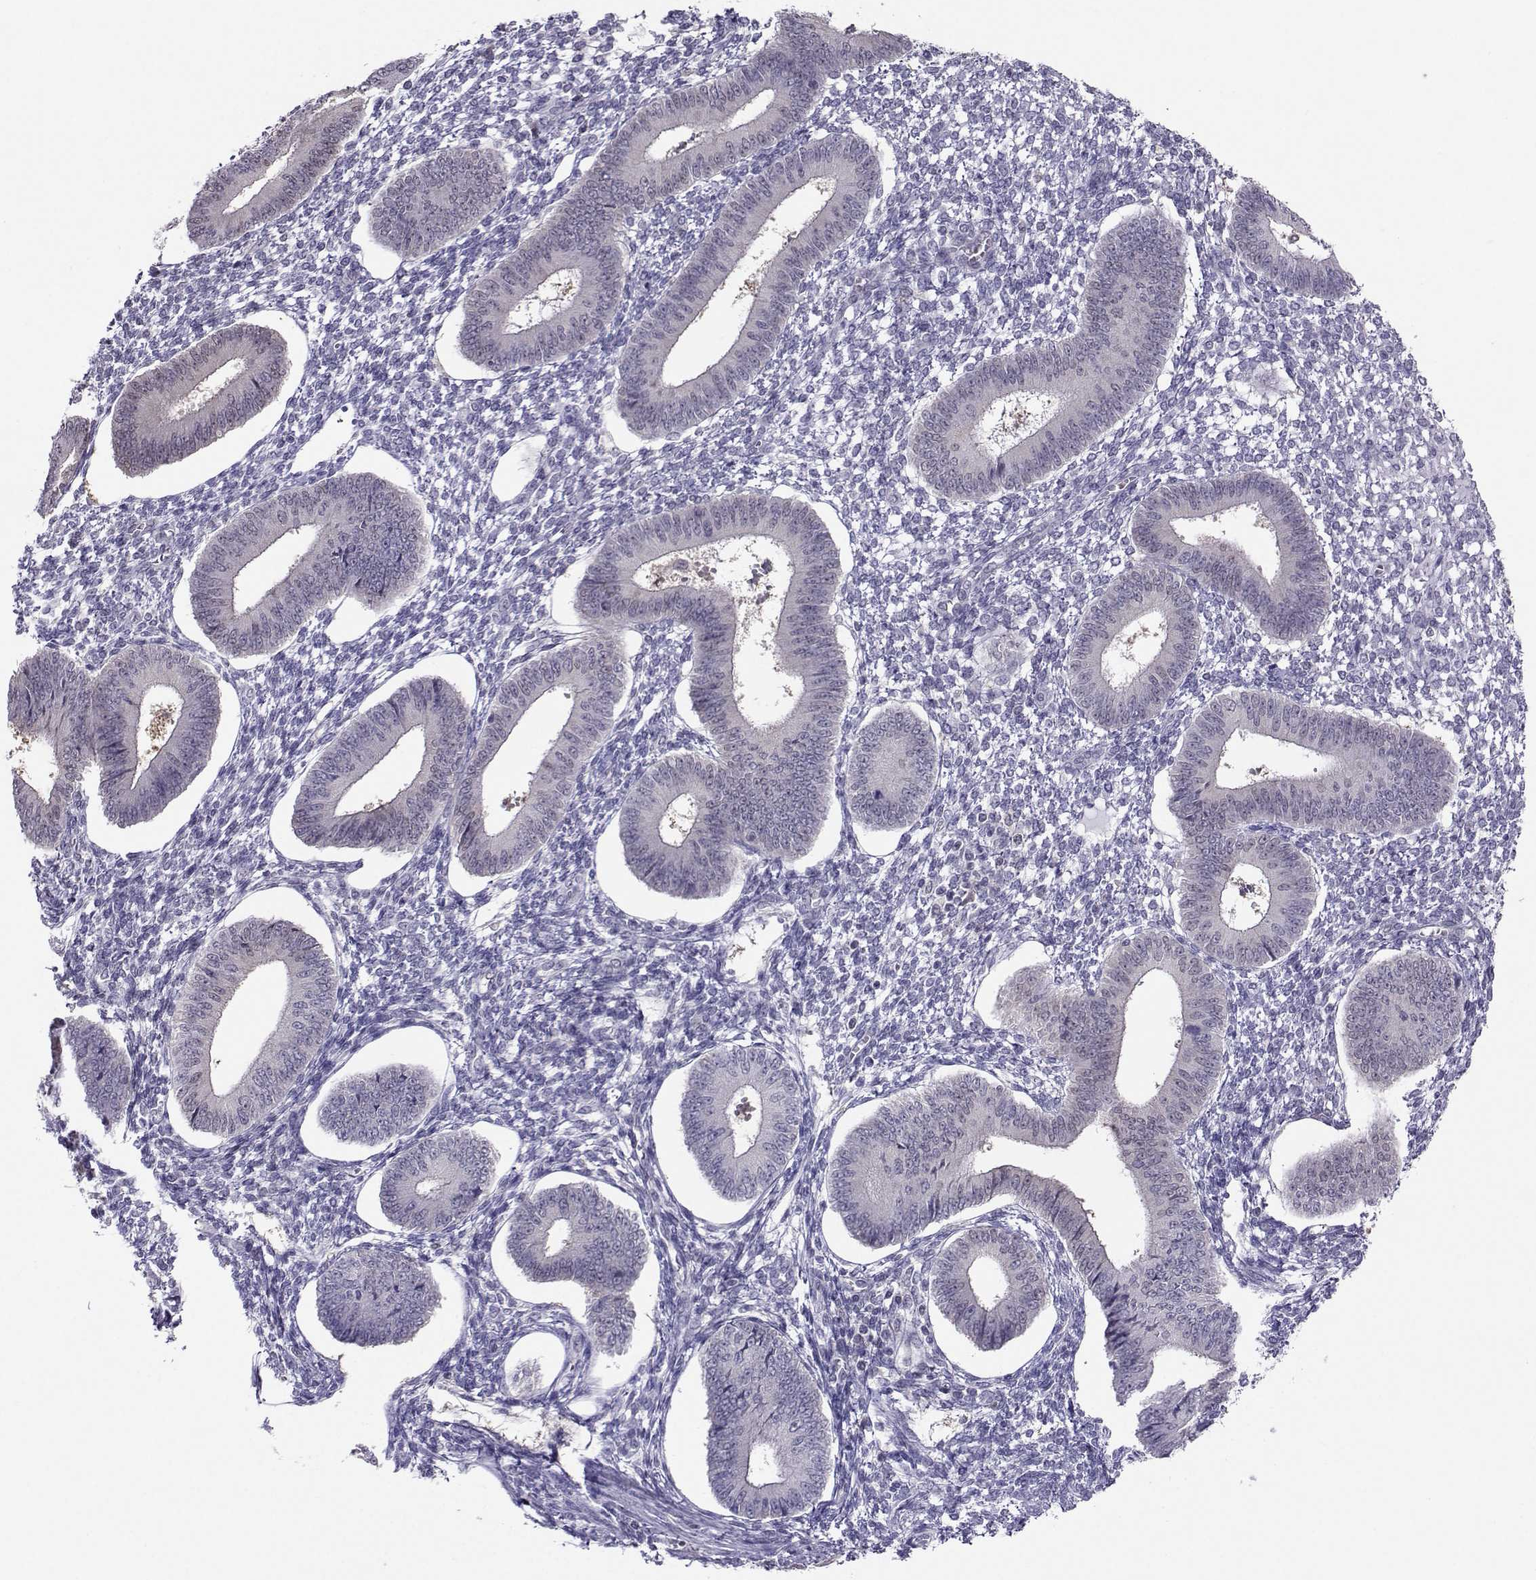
{"staining": {"intensity": "negative", "quantity": "none", "location": "none"}, "tissue": "endometrium", "cell_type": "Cells in endometrial stroma", "image_type": "normal", "snomed": [{"axis": "morphology", "description": "Normal tissue, NOS"}, {"axis": "topography", "description": "Endometrium"}], "caption": "Cells in endometrial stroma are negative for brown protein staining in normal endometrium. (DAB (3,3'-diaminobenzidine) immunohistochemistry (IHC) with hematoxylin counter stain).", "gene": "PGK1", "patient": {"sex": "female", "age": 42}}